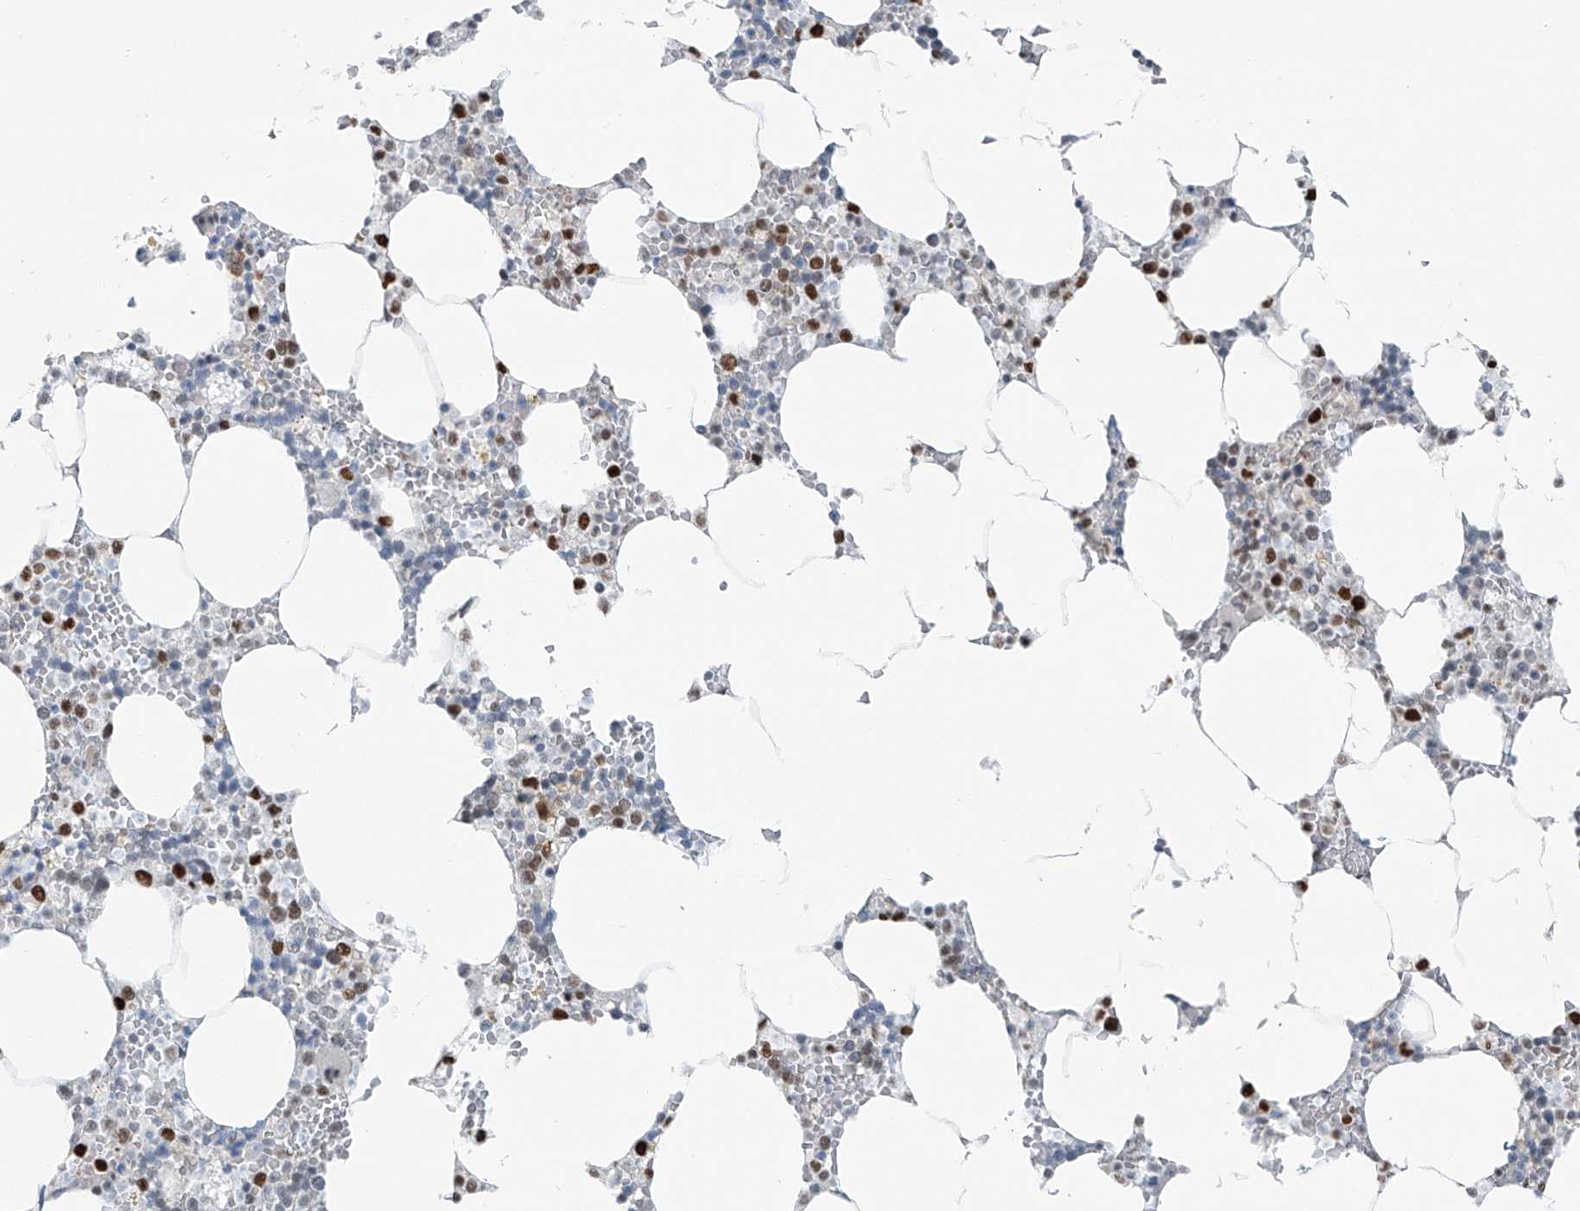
{"staining": {"intensity": "strong", "quantity": "25%-75%", "location": "nuclear"}, "tissue": "bone marrow", "cell_type": "Hematopoietic cells", "image_type": "normal", "snomed": [{"axis": "morphology", "description": "Normal tissue, NOS"}, {"axis": "topography", "description": "Bone marrow"}], "caption": "The image exhibits staining of benign bone marrow, revealing strong nuclear protein staining (brown color) within hematopoietic cells. Ihc stains the protein of interest in brown and the nuclei are stained blue.", "gene": "WRNIP1", "patient": {"sex": "male", "age": 70}}